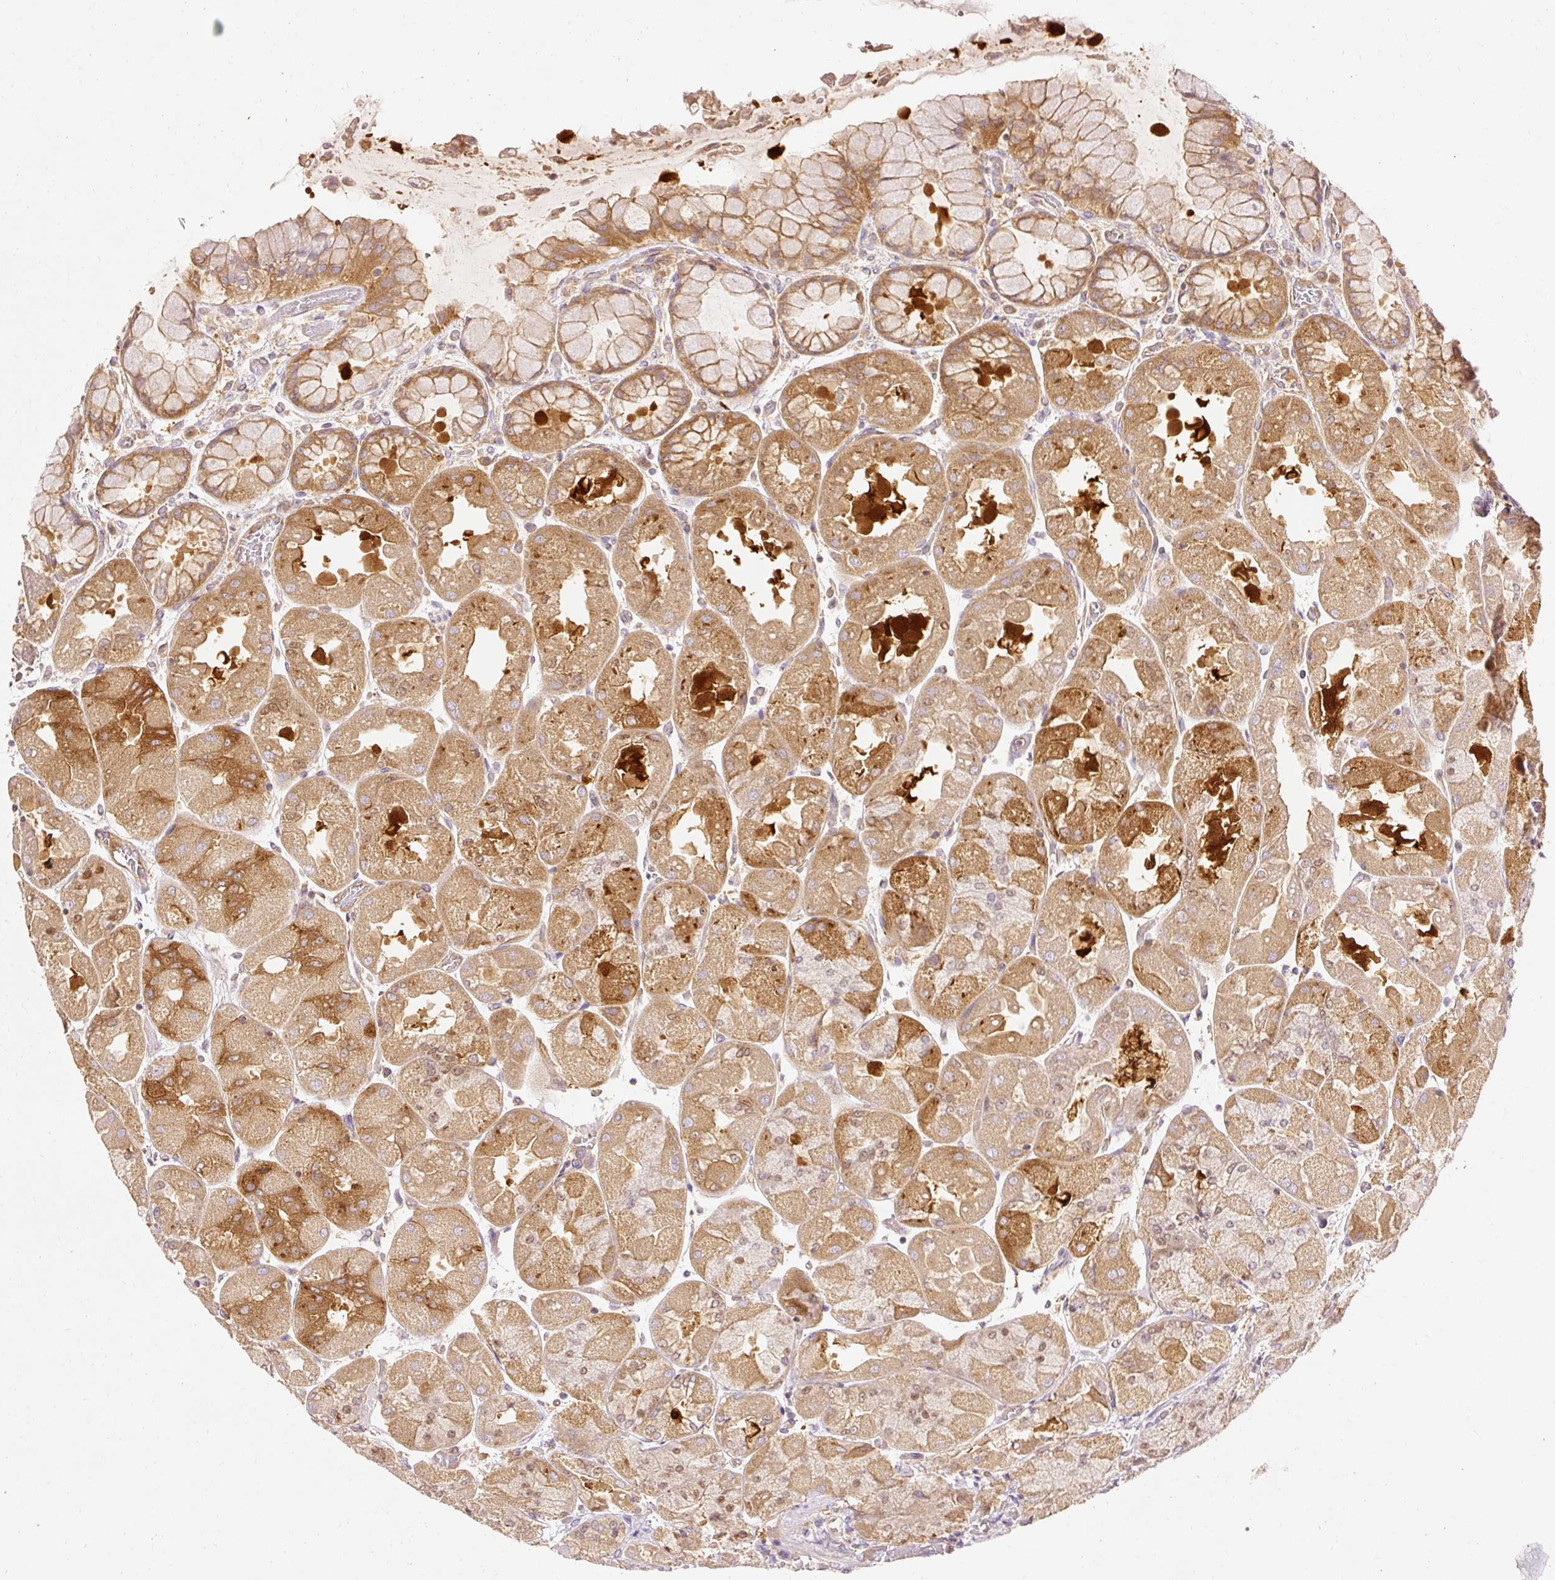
{"staining": {"intensity": "strong", "quantity": ">75%", "location": "cytoplasmic/membranous,nuclear"}, "tissue": "stomach", "cell_type": "Glandular cells", "image_type": "normal", "snomed": [{"axis": "morphology", "description": "Normal tissue, NOS"}, {"axis": "topography", "description": "Stomach"}], "caption": "Human stomach stained with a brown dye shows strong cytoplasmic/membranous,nuclear positive positivity in about >75% of glandular cells.", "gene": "ARMH3", "patient": {"sex": "female", "age": 61}}